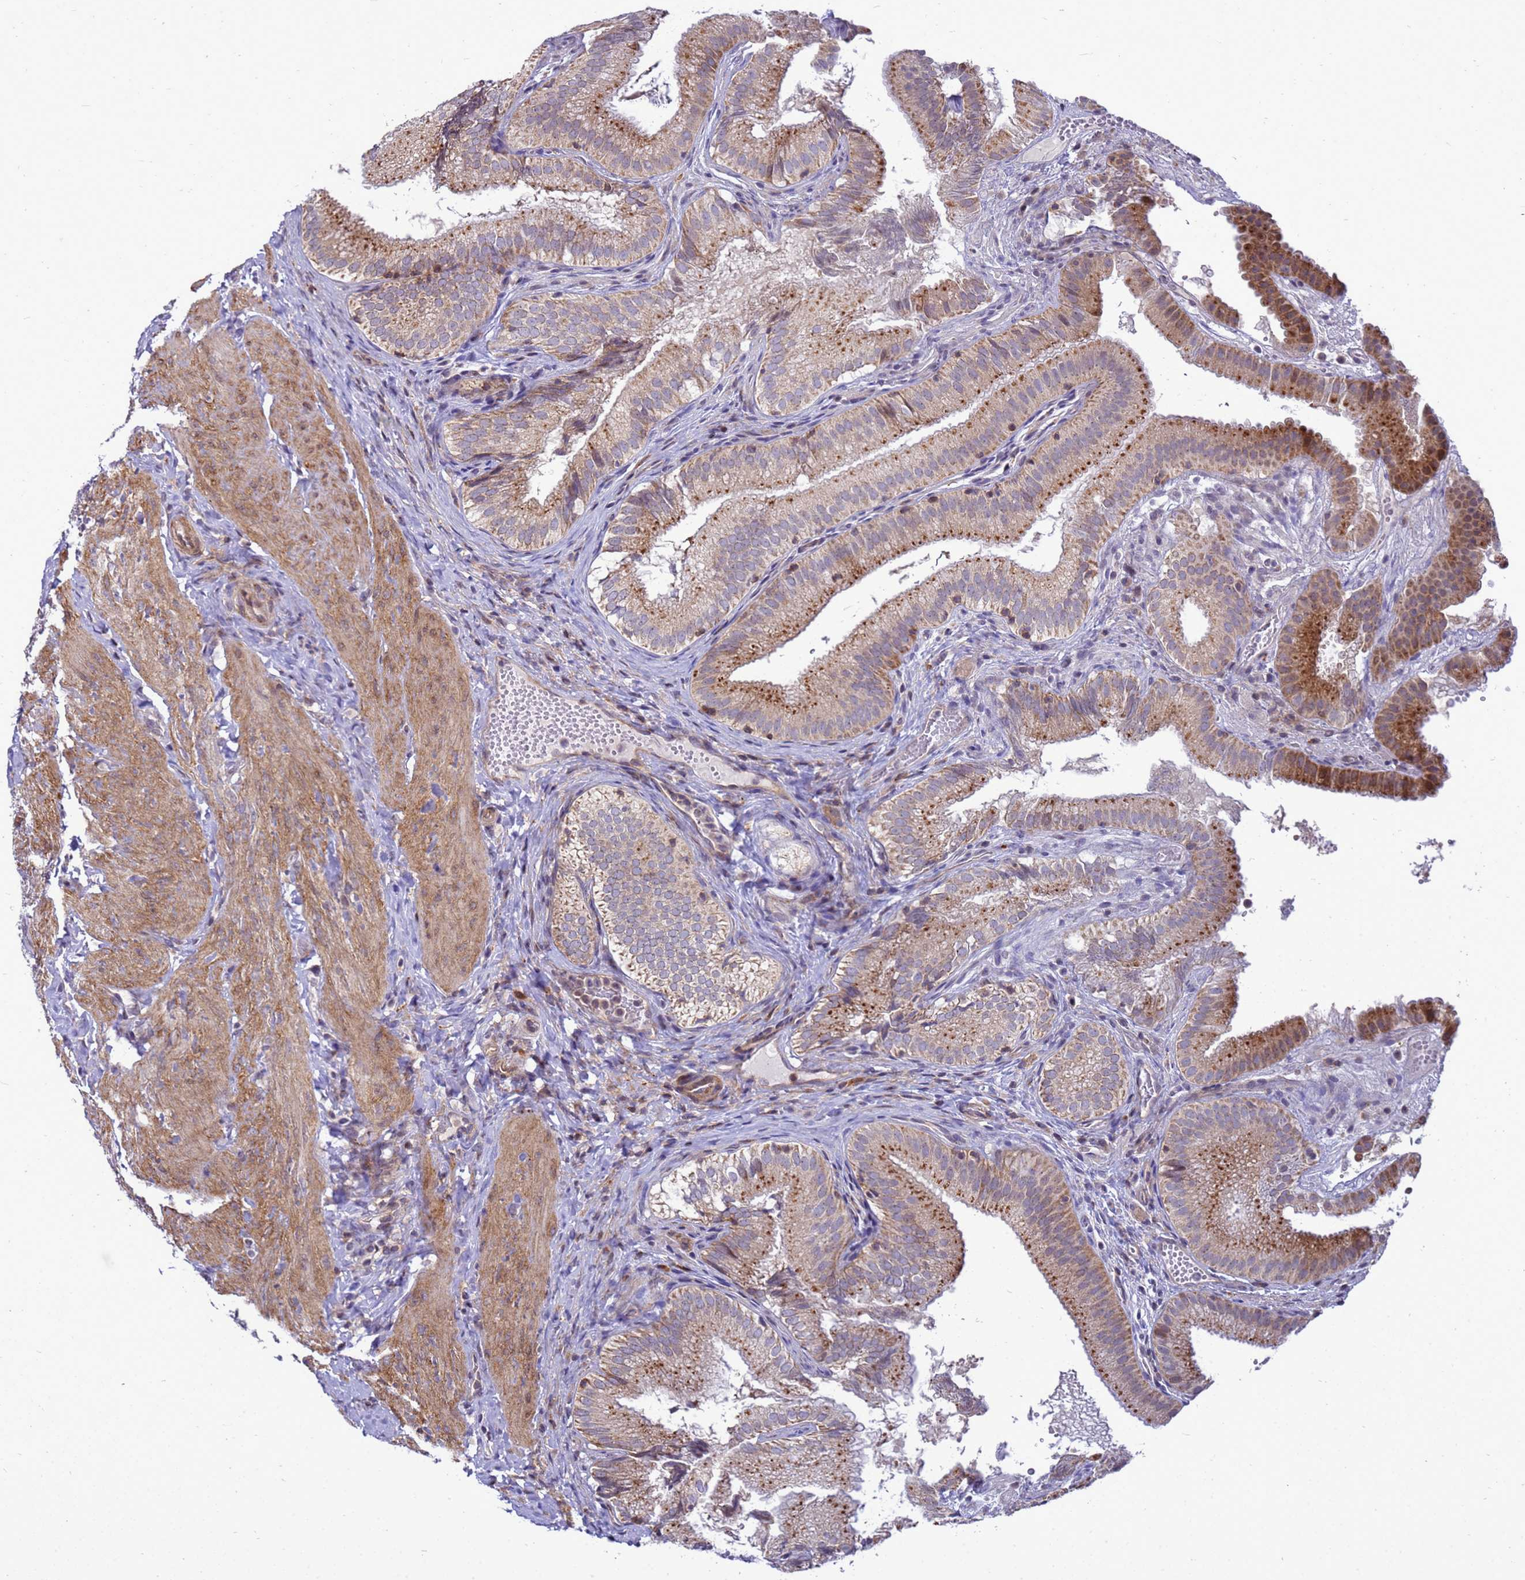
{"staining": {"intensity": "strong", "quantity": ">75%", "location": "cytoplasmic/membranous"}, "tissue": "gallbladder", "cell_type": "Glandular cells", "image_type": "normal", "snomed": [{"axis": "morphology", "description": "Normal tissue, NOS"}, {"axis": "topography", "description": "Gallbladder"}], "caption": "Strong cytoplasmic/membranous expression is seen in about >75% of glandular cells in unremarkable gallbladder. (Stains: DAB (3,3'-diaminobenzidine) in brown, nuclei in blue, Microscopy: brightfield microscopy at high magnification).", "gene": "C12orf43", "patient": {"sex": "female", "age": 30}}